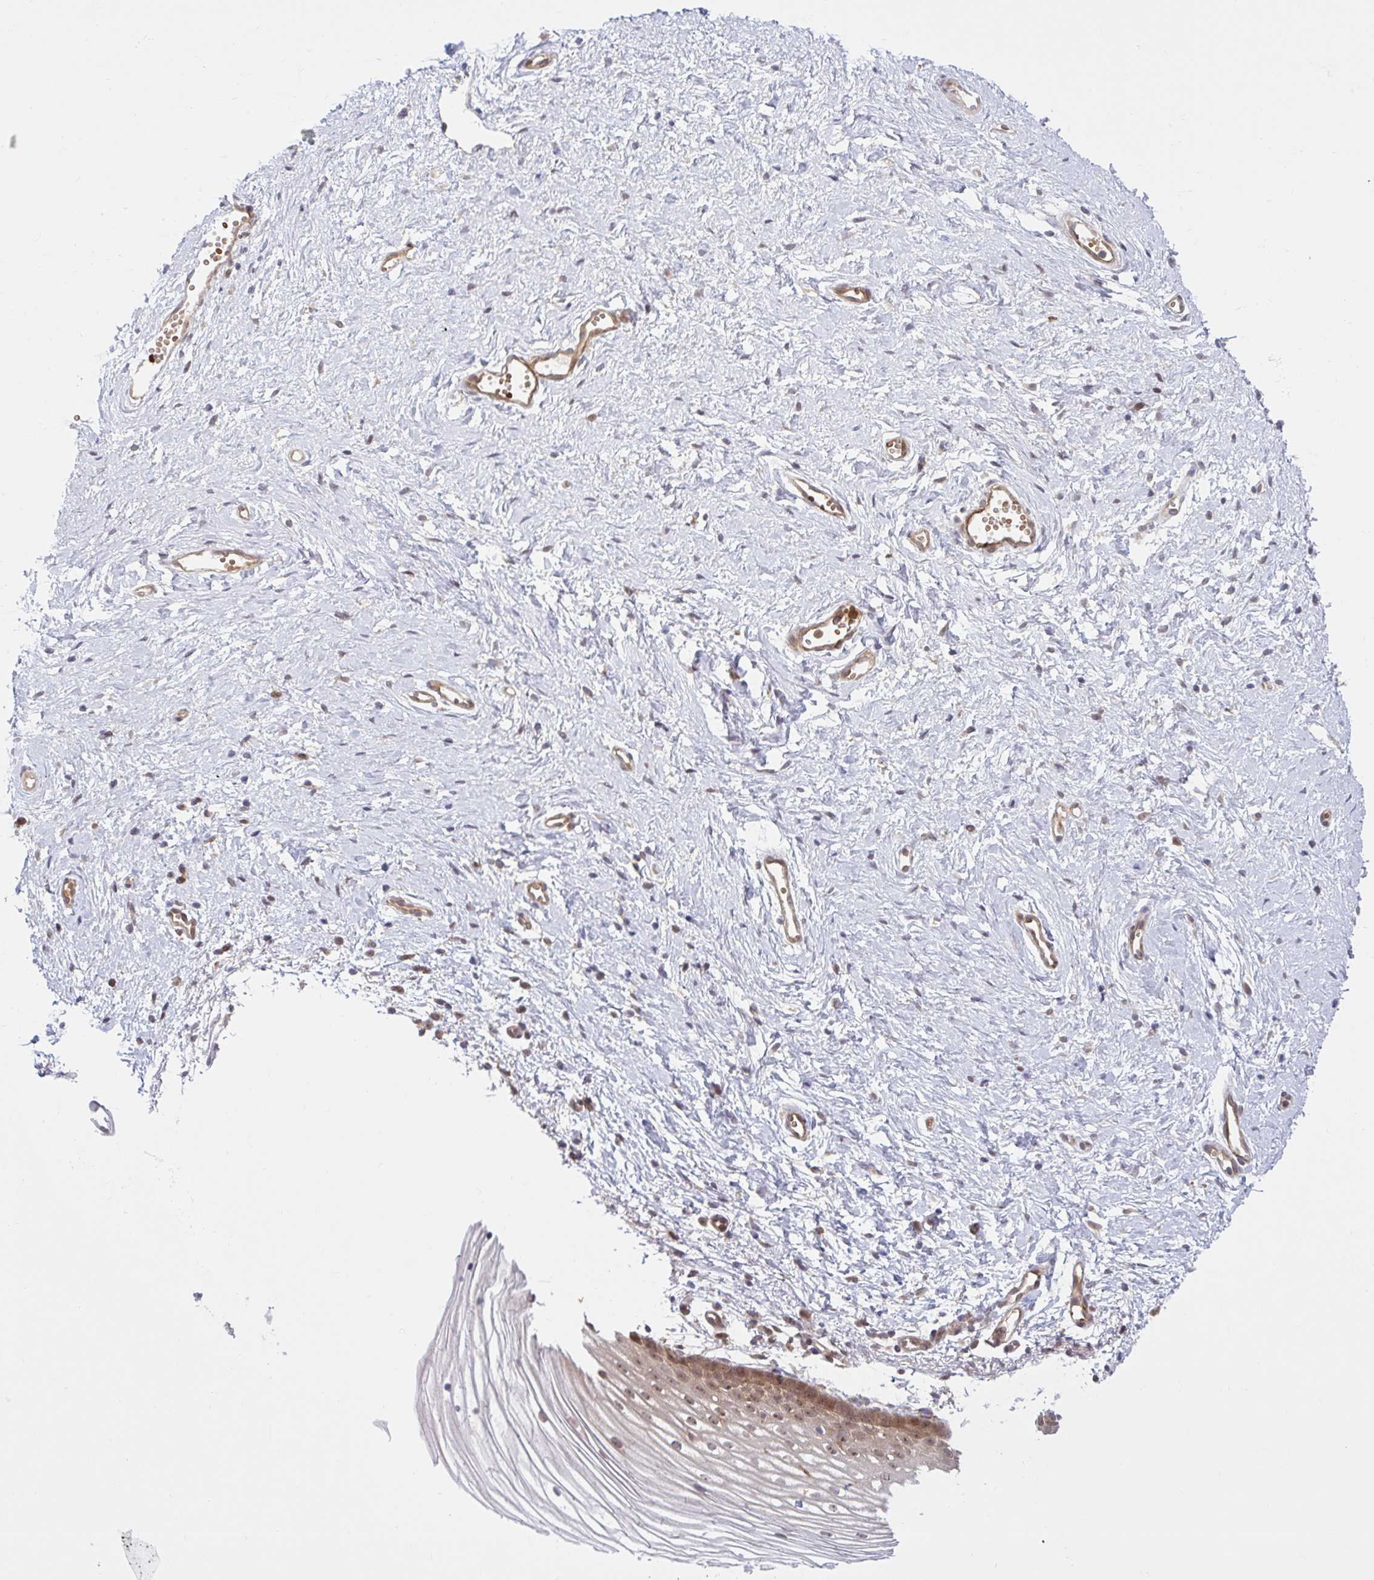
{"staining": {"intensity": "strong", "quantity": "25%-75%", "location": "nuclear"}, "tissue": "vagina", "cell_type": "Squamous epithelial cells", "image_type": "normal", "snomed": [{"axis": "morphology", "description": "Normal tissue, NOS"}, {"axis": "topography", "description": "Vagina"}], "caption": "Approximately 25%-75% of squamous epithelial cells in normal human vagina reveal strong nuclear protein positivity as visualized by brown immunohistochemical staining.", "gene": "HMBS", "patient": {"sex": "female", "age": 56}}